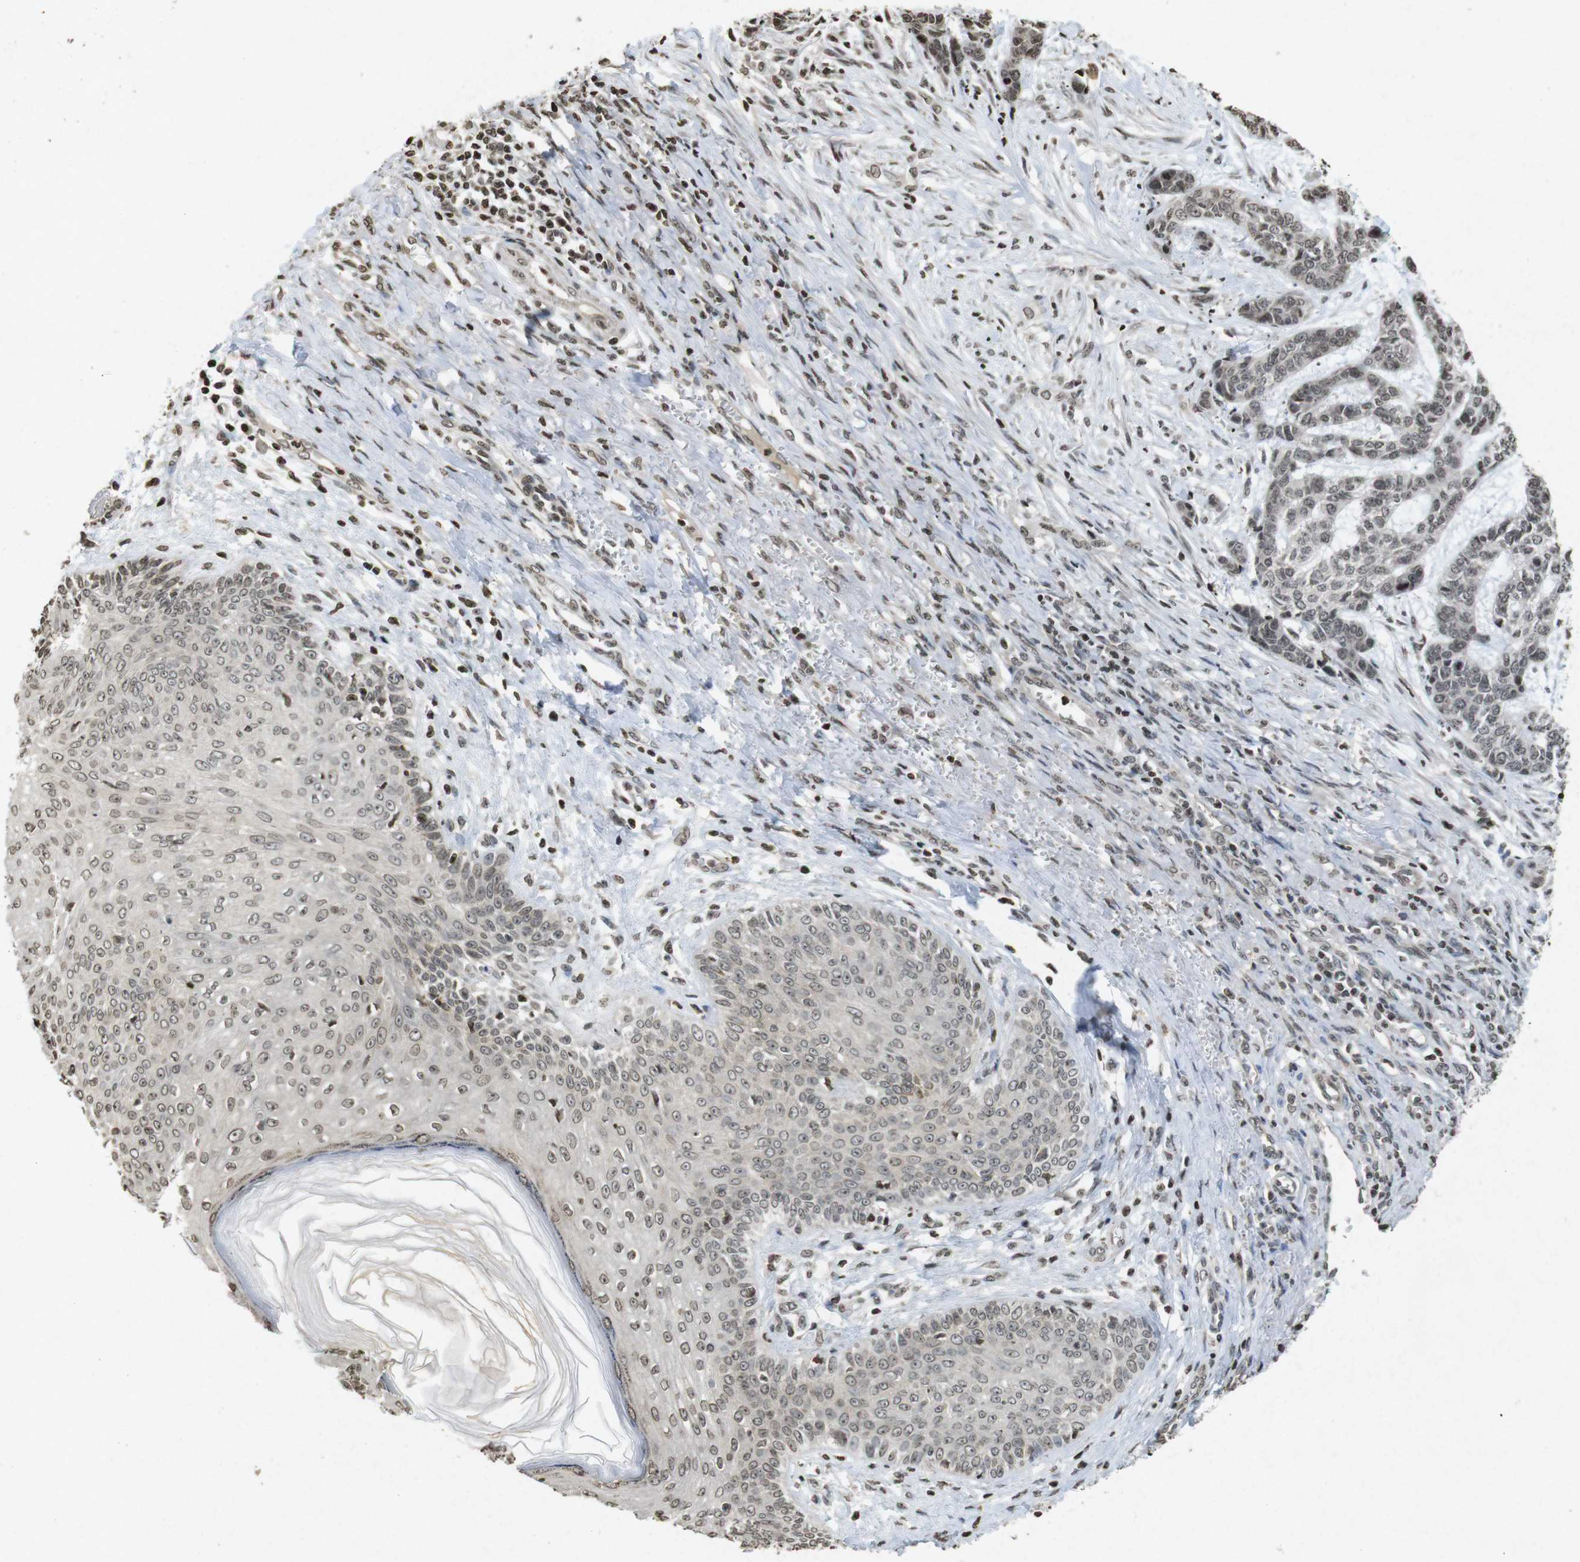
{"staining": {"intensity": "moderate", "quantity": ">75%", "location": "nuclear"}, "tissue": "skin cancer", "cell_type": "Tumor cells", "image_type": "cancer", "snomed": [{"axis": "morphology", "description": "Basal cell carcinoma"}, {"axis": "topography", "description": "Skin"}], "caption": "Skin cancer (basal cell carcinoma) was stained to show a protein in brown. There is medium levels of moderate nuclear expression in about >75% of tumor cells.", "gene": "FOXA3", "patient": {"sex": "female", "age": 64}}